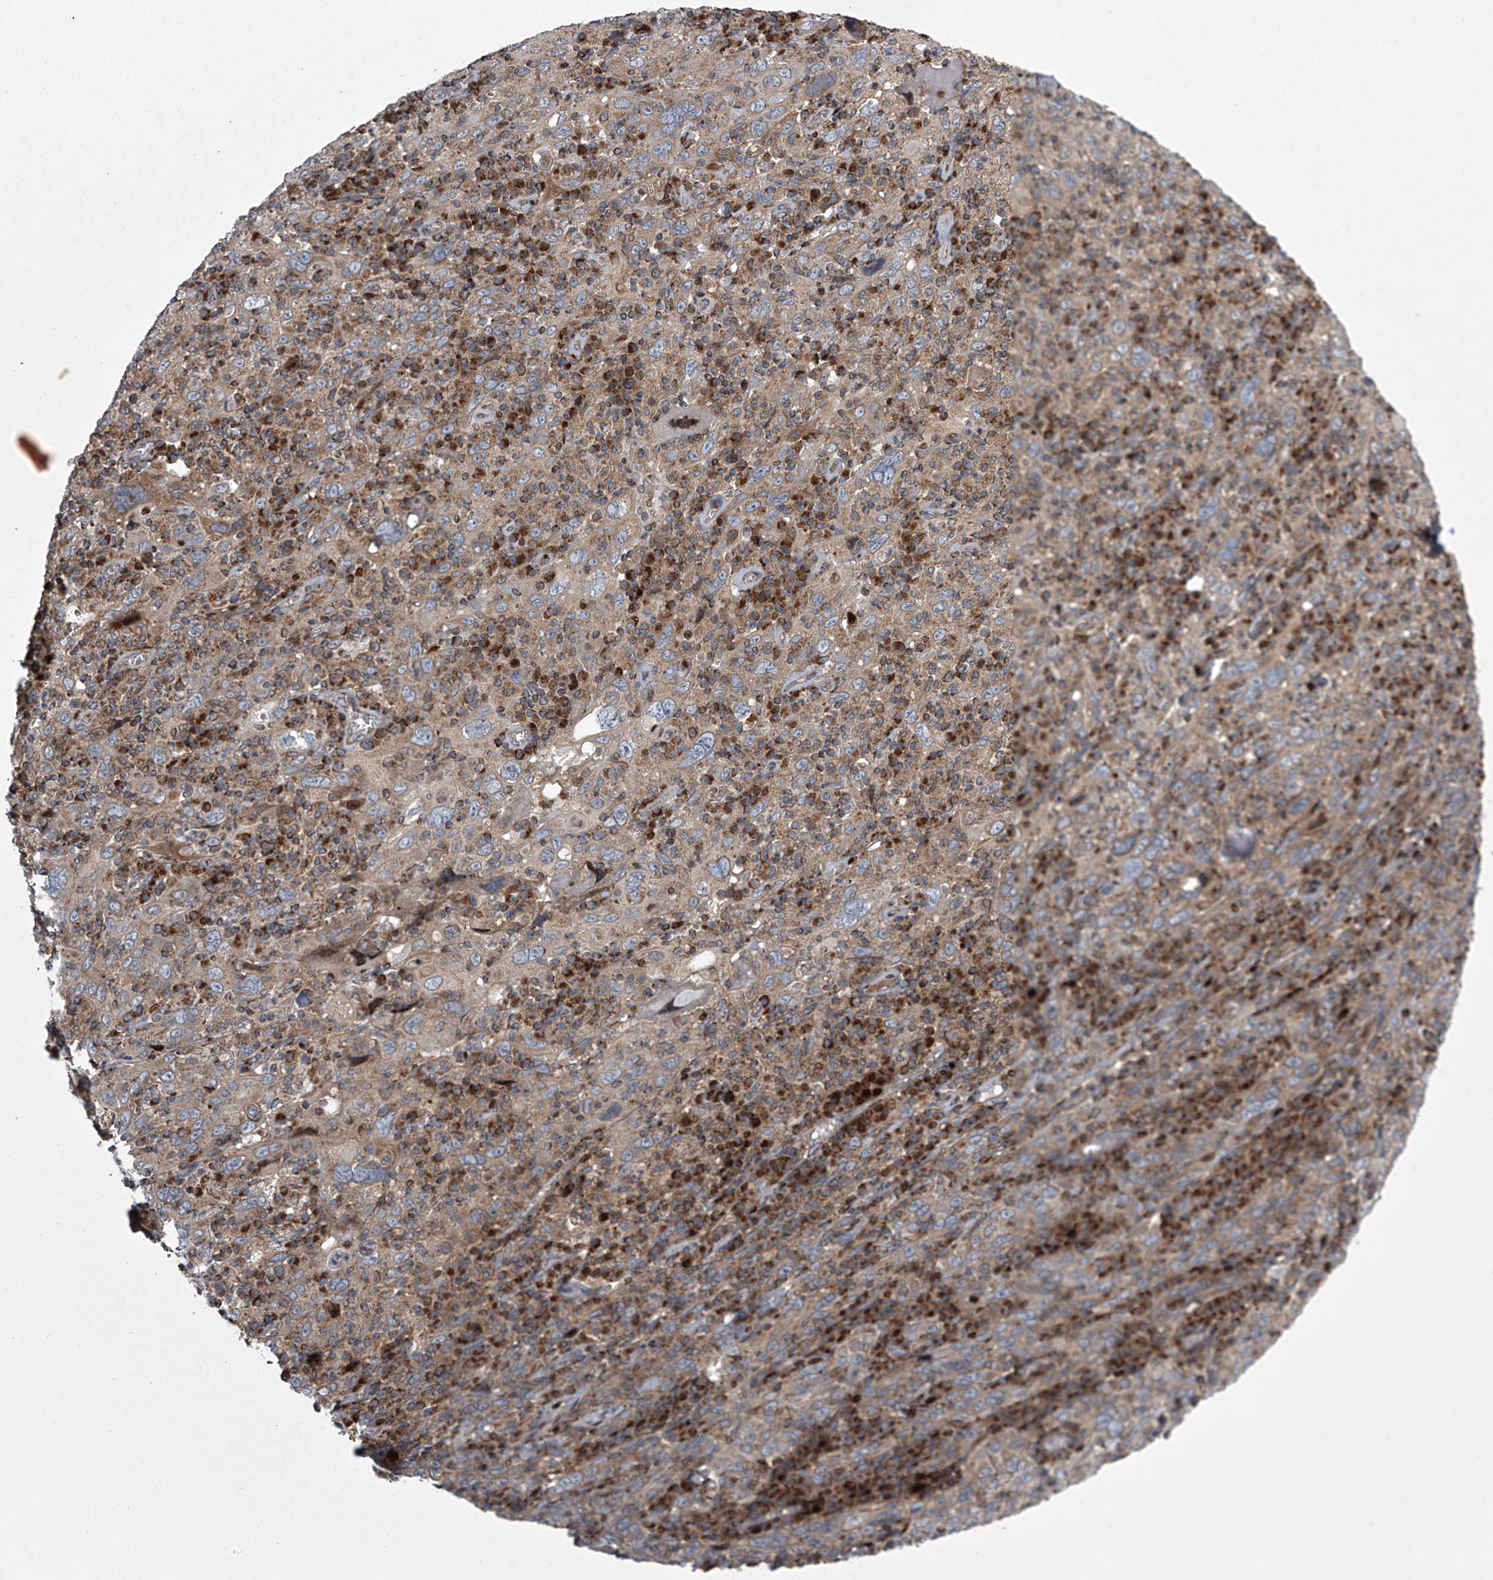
{"staining": {"intensity": "moderate", "quantity": ">75%", "location": "cytoplasmic/membranous"}, "tissue": "cervical cancer", "cell_type": "Tumor cells", "image_type": "cancer", "snomed": [{"axis": "morphology", "description": "Squamous cell carcinoma, NOS"}, {"axis": "topography", "description": "Cervix"}], "caption": "Immunohistochemical staining of human cervical cancer (squamous cell carcinoma) shows moderate cytoplasmic/membranous protein positivity in approximately >75% of tumor cells.", "gene": "STRADA", "patient": {"sex": "female", "age": 46}}